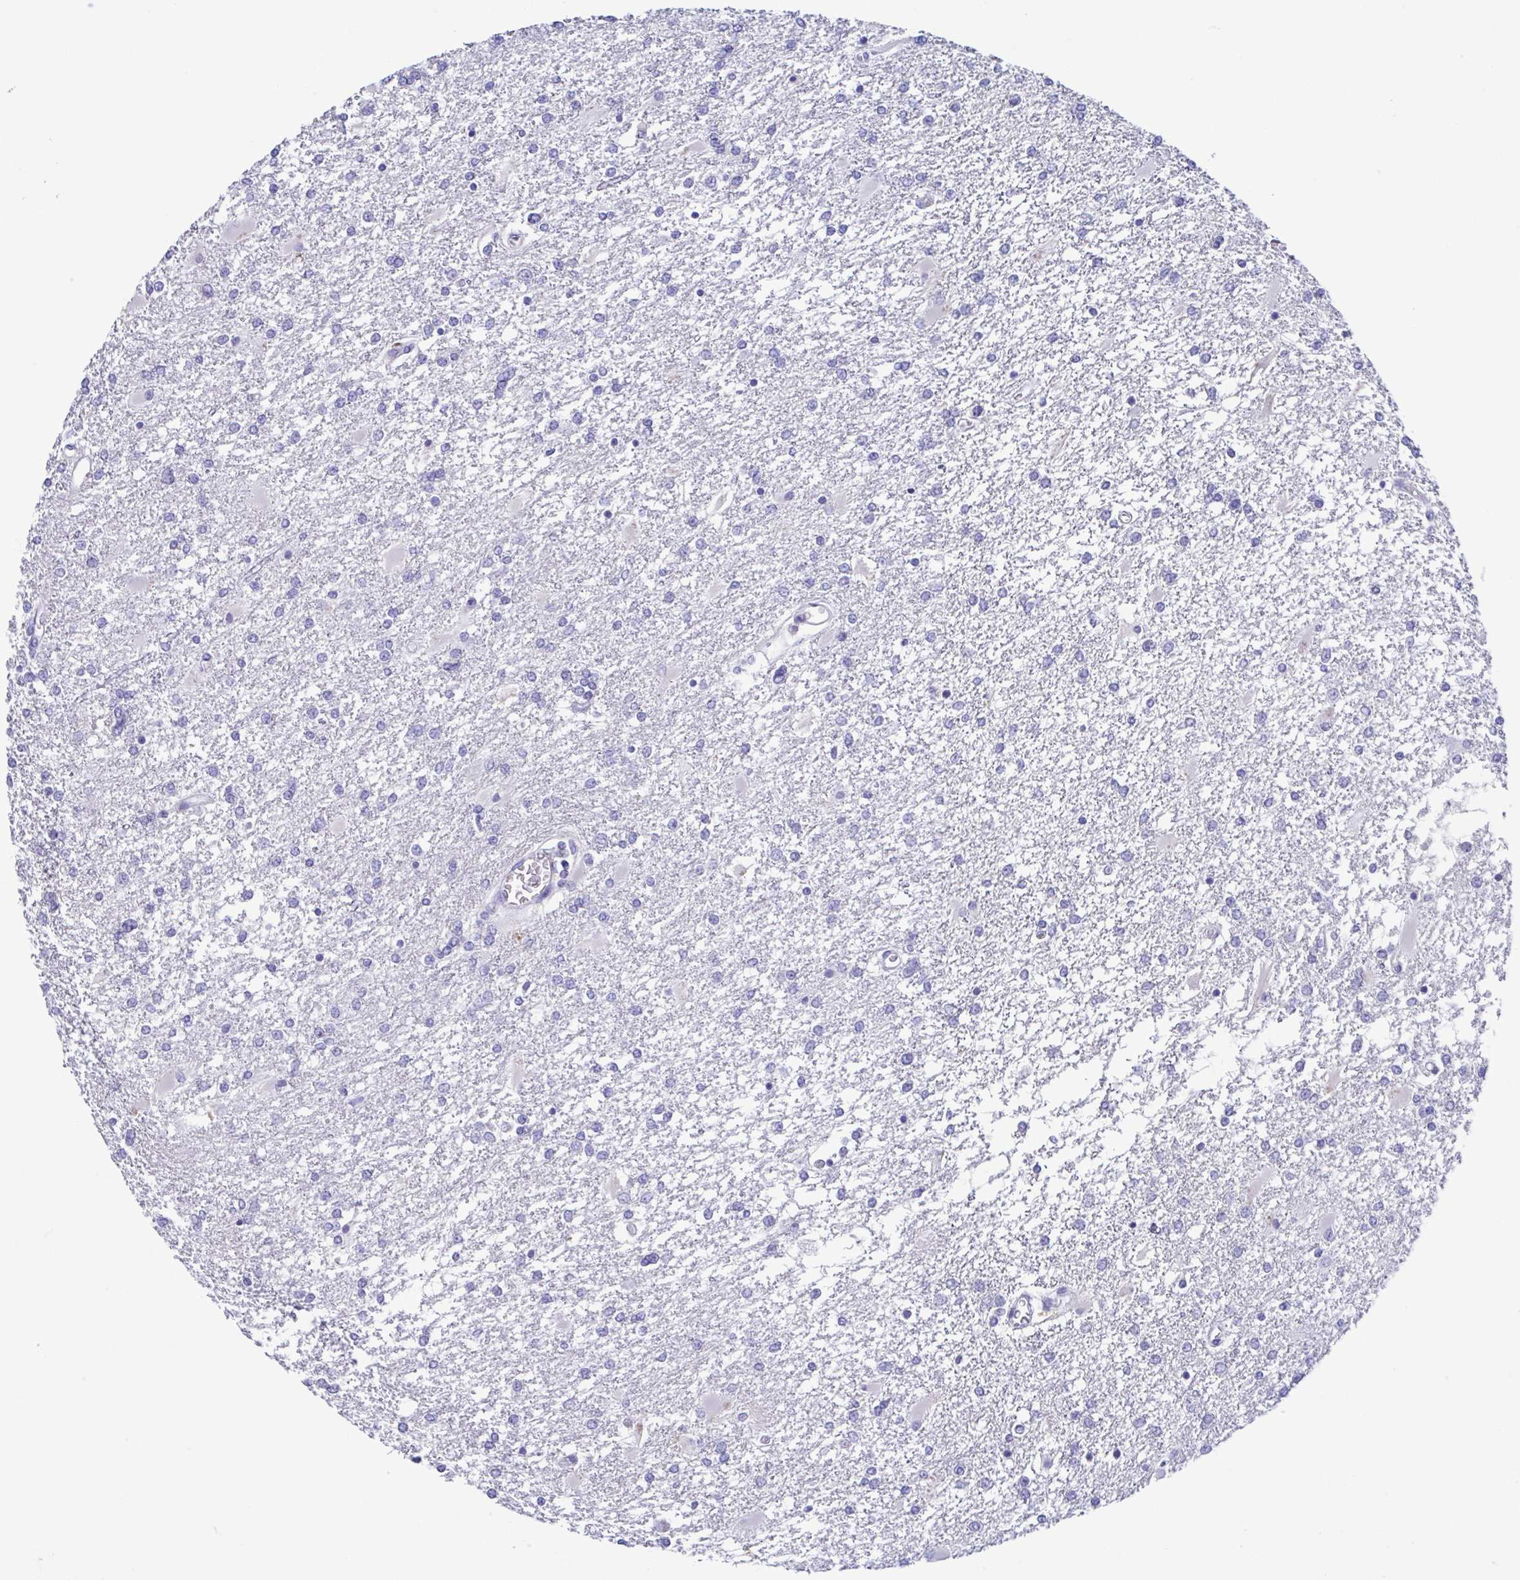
{"staining": {"intensity": "negative", "quantity": "none", "location": "none"}, "tissue": "glioma", "cell_type": "Tumor cells", "image_type": "cancer", "snomed": [{"axis": "morphology", "description": "Glioma, malignant, High grade"}, {"axis": "topography", "description": "Cerebral cortex"}], "caption": "Glioma stained for a protein using immunohistochemistry (IHC) demonstrates no staining tumor cells.", "gene": "PERM1", "patient": {"sex": "male", "age": 79}}